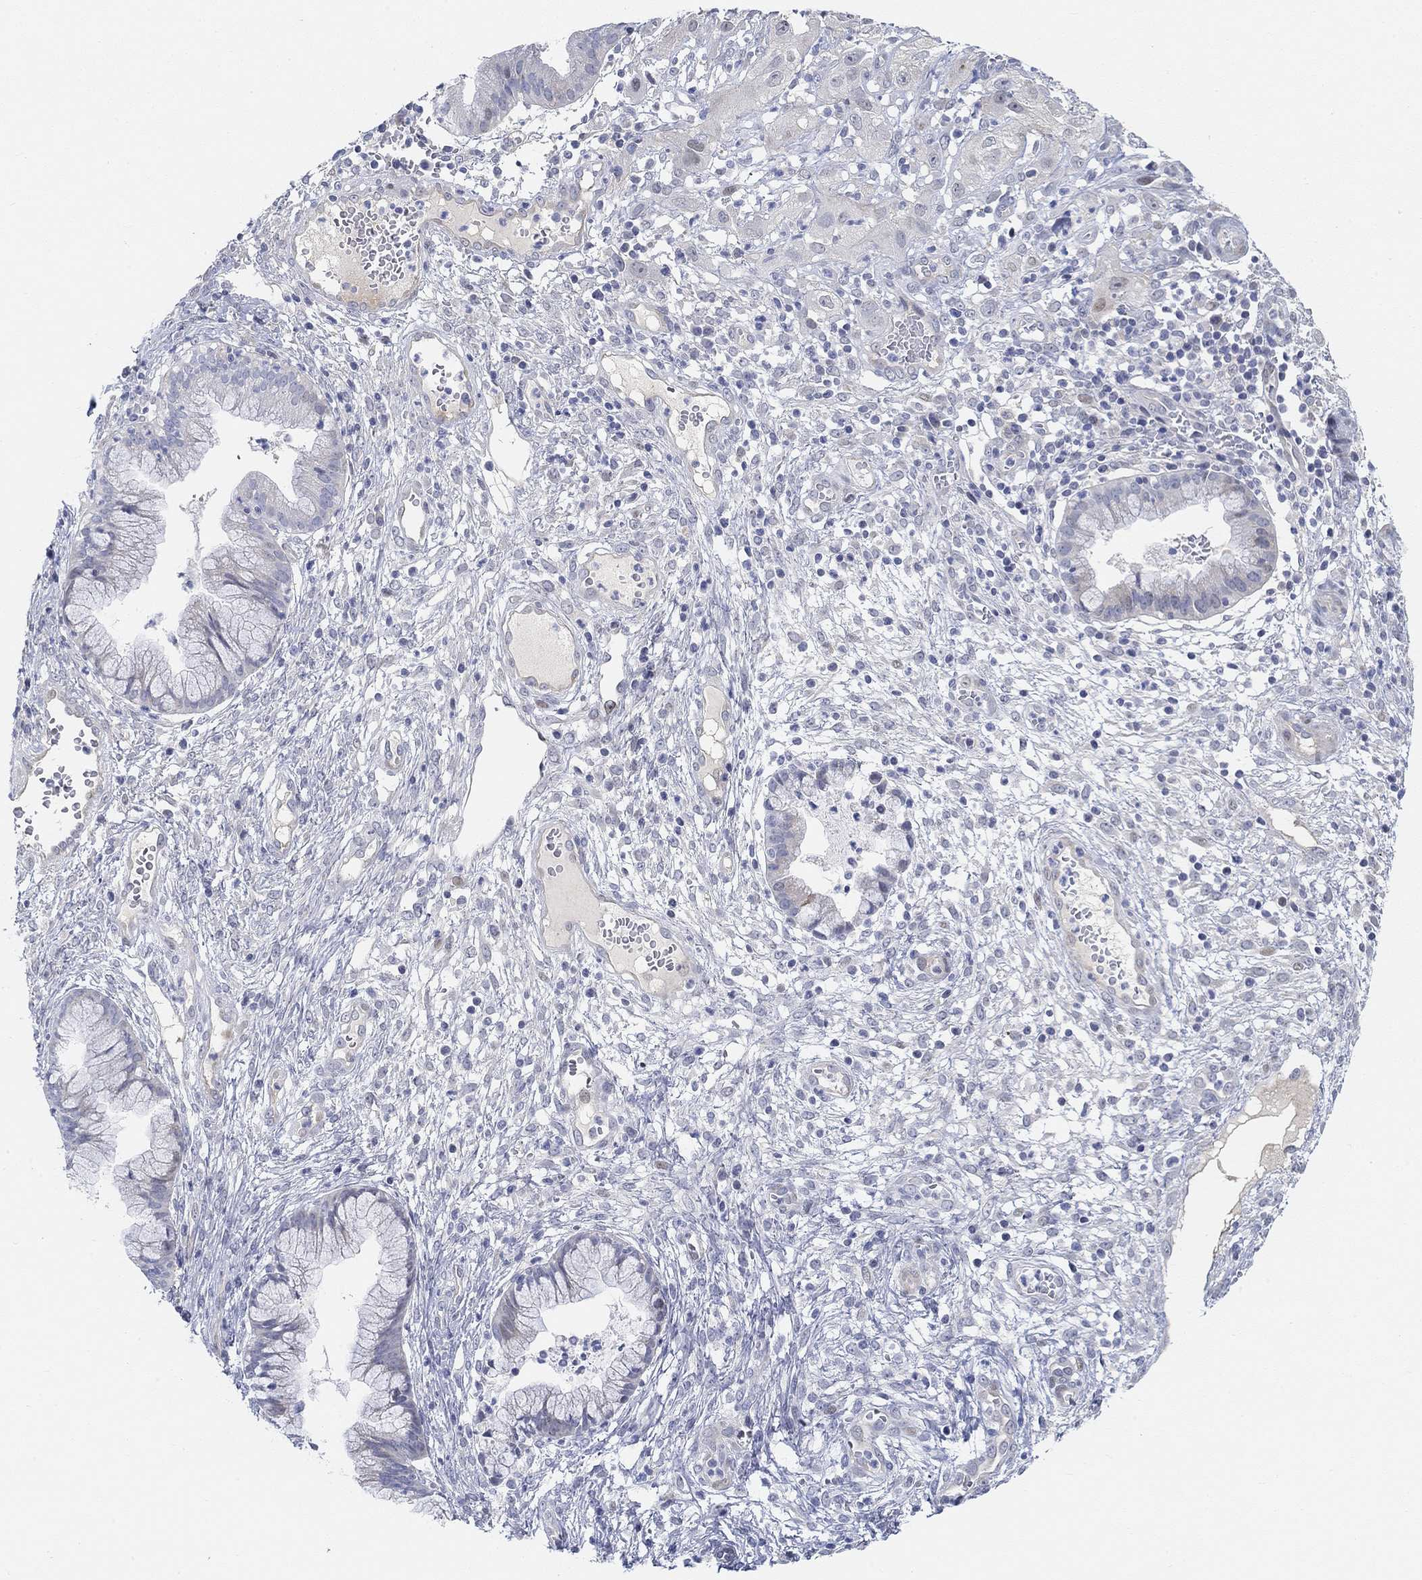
{"staining": {"intensity": "negative", "quantity": "none", "location": "none"}, "tissue": "cervical cancer", "cell_type": "Tumor cells", "image_type": "cancer", "snomed": [{"axis": "morphology", "description": "Squamous cell carcinoma, NOS"}, {"axis": "topography", "description": "Cervix"}], "caption": "This is an IHC micrograph of human squamous cell carcinoma (cervical). There is no positivity in tumor cells.", "gene": "SNTG2", "patient": {"sex": "female", "age": 32}}